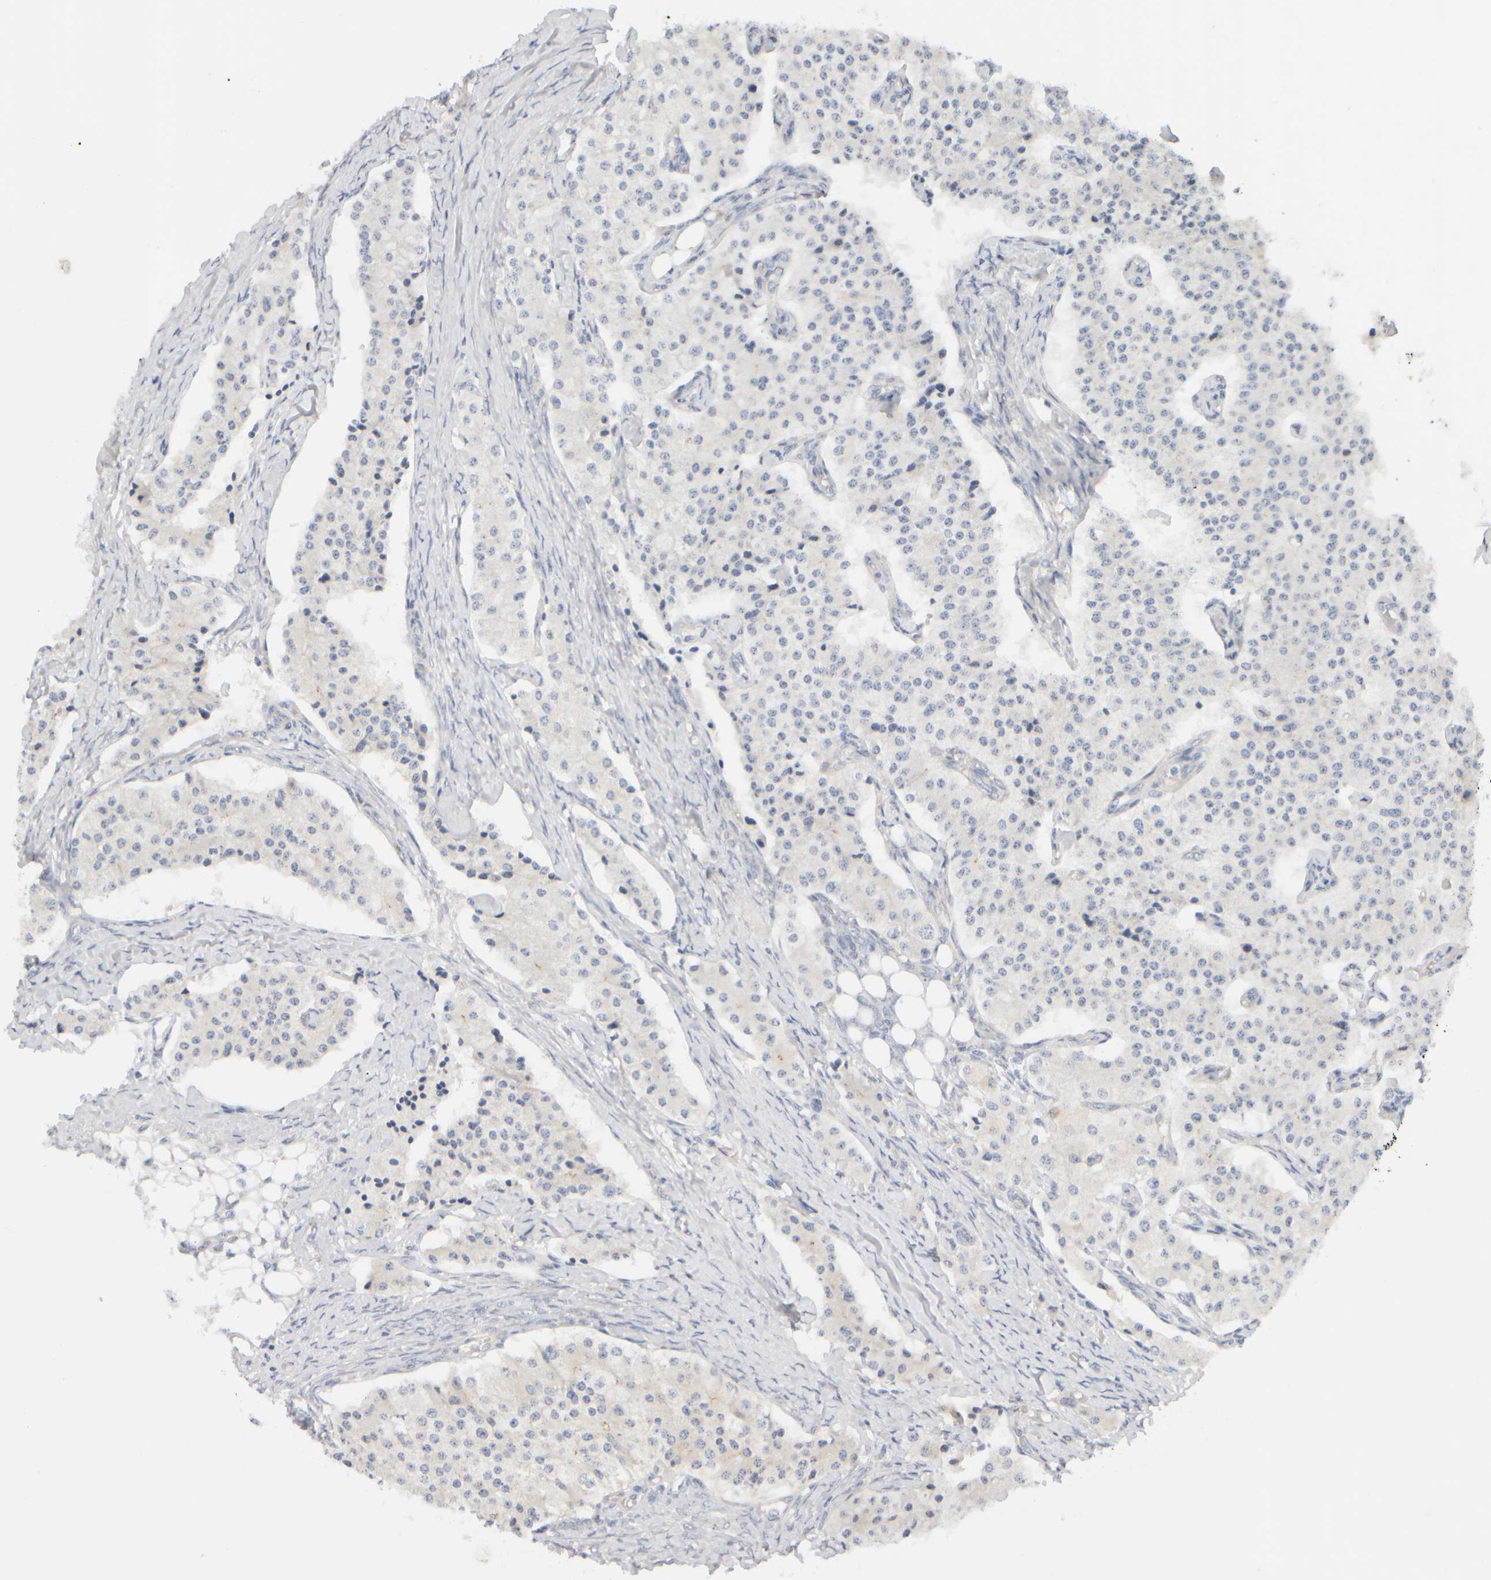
{"staining": {"intensity": "negative", "quantity": "none", "location": "none"}, "tissue": "carcinoid", "cell_type": "Tumor cells", "image_type": "cancer", "snomed": [{"axis": "morphology", "description": "Carcinoid, malignant, NOS"}, {"axis": "topography", "description": "Colon"}], "caption": "This is a micrograph of immunohistochemistry (IHC) staining of carcinoid, which shows no positivity in tumor cells.", "gene": "GOPC", "patient": {"sex": "female", "age": 52}}